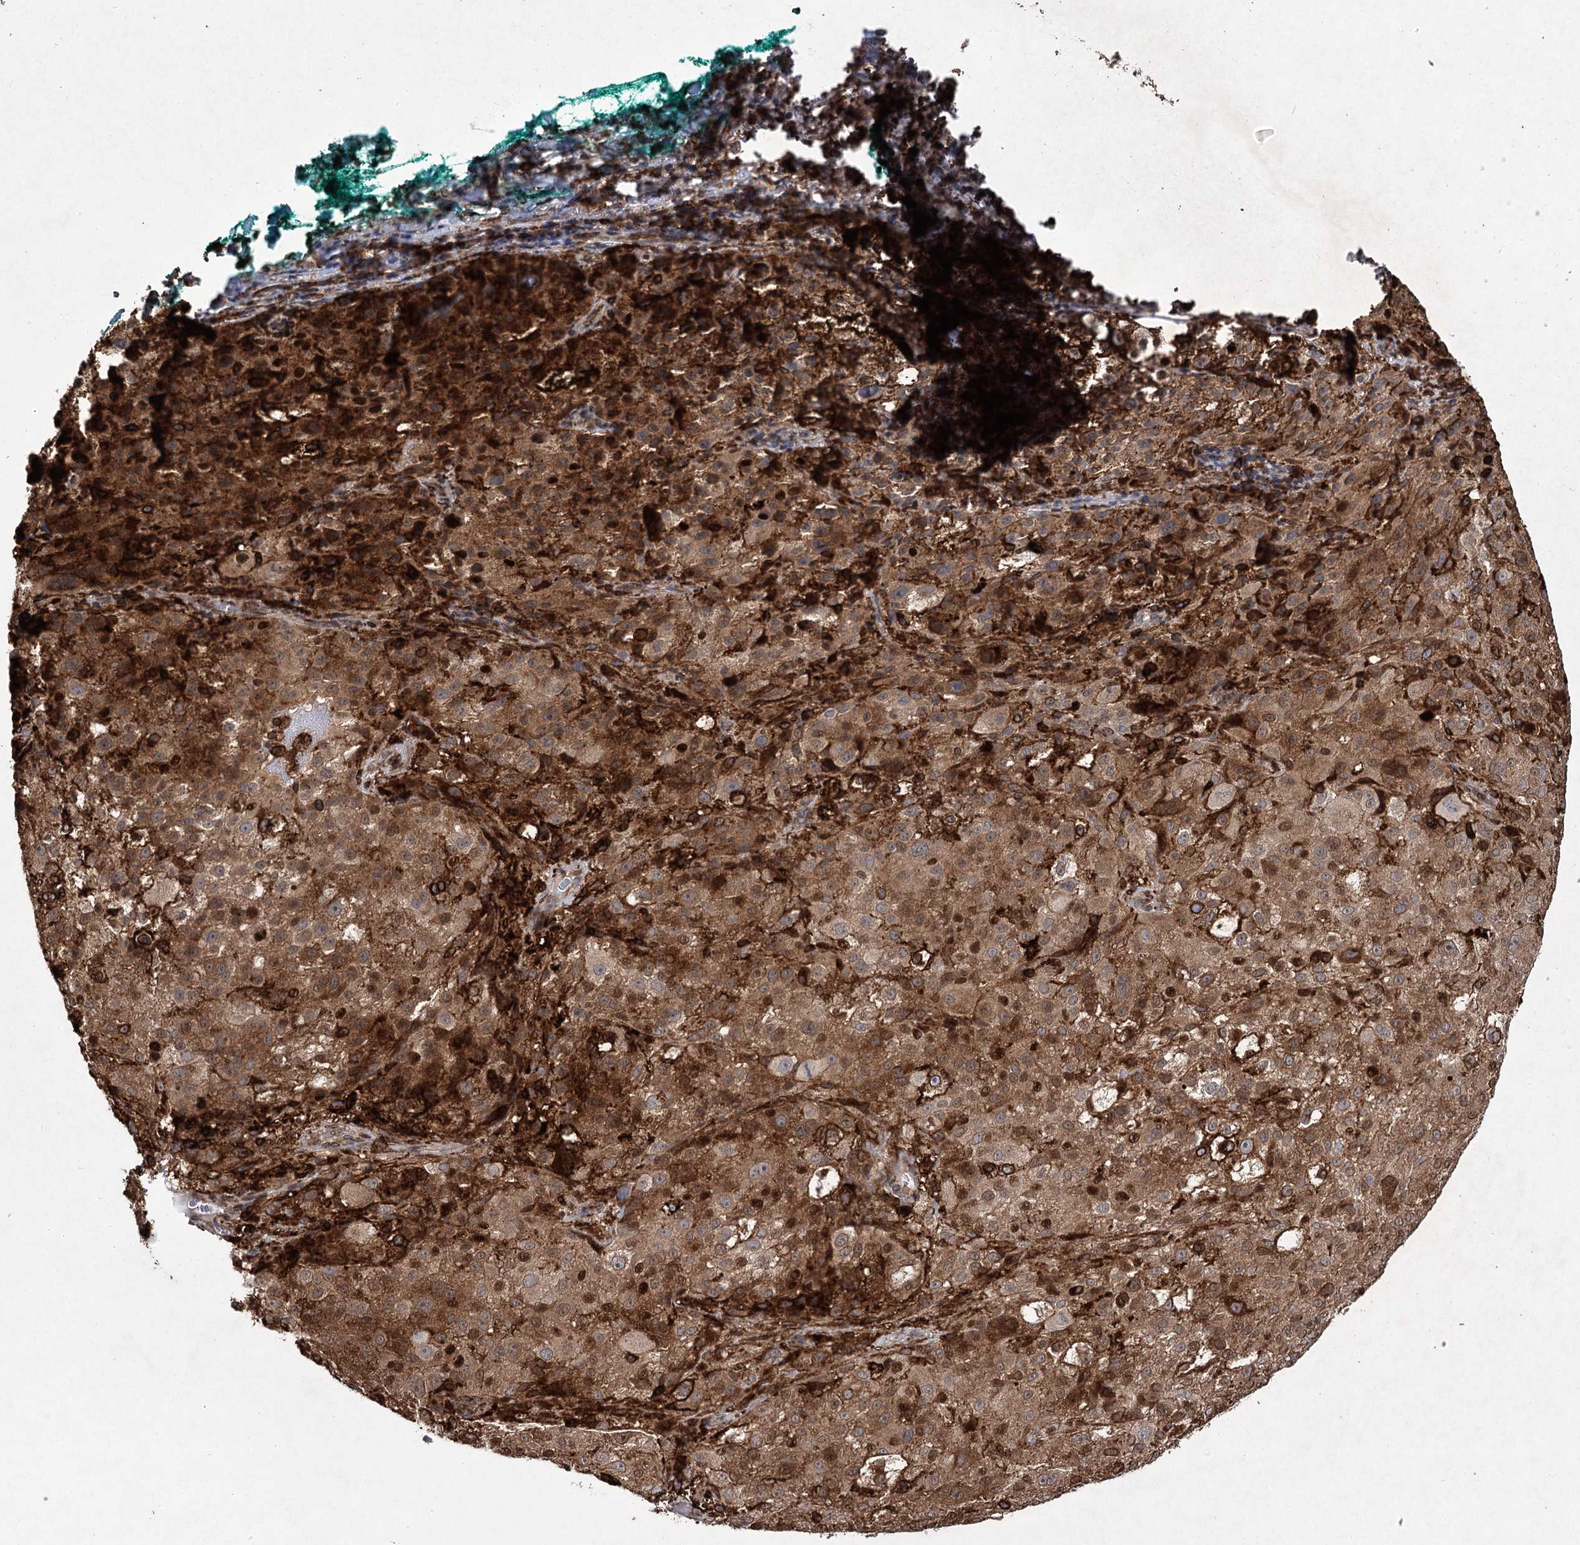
{"staining": {"intensity": "strong", "quantity": "25%-75%", "location": "cytoplasmic/membranous,nuclear"}, "tissue": "melanoma", "cell_type": "Tumor cells", "image_type": "cancer", "snomed": [{"axis": "morphology", "description": "Necrosis, NOS"}, {"axis": "morphology", "description": "Malignant melanoma, NOS"}, {"axis": "topography", "description": "Skin"}], "caption": "Melanoma stained with a protein marker demonstrates strong staining in tumor cells.", "gene": "DCUN1D4", "patient": {"sex": "female", "age": 87}}